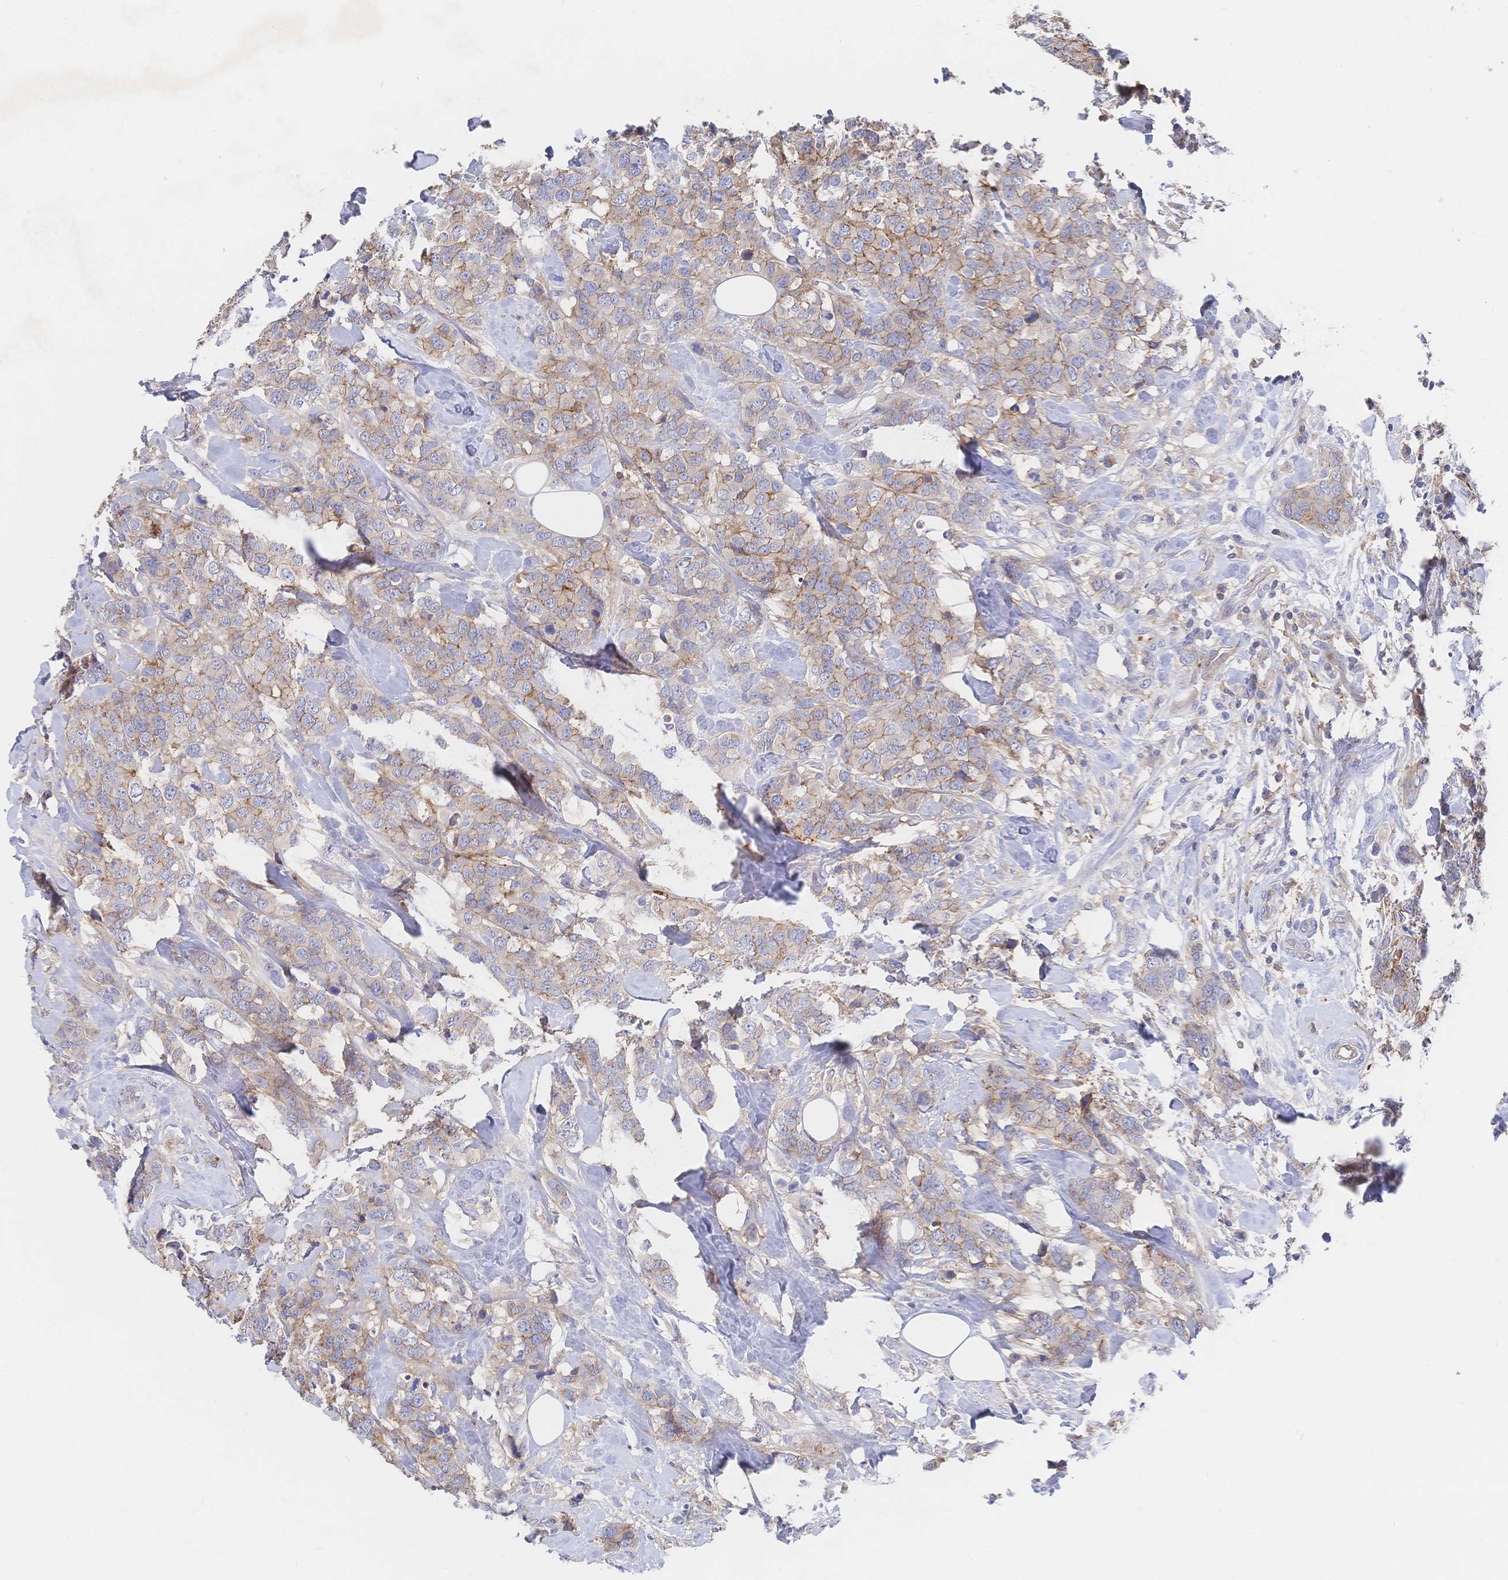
{"staining": {"intensity": "weak", "quantity": "25%-75%", "location": "cytoplasmic/membranous"}, "tissue": "breast cancer", "cell_type": "Tumor cells", "image_type": "cancer", "snomed": [{"axis": "morphology", "description": "Lobular carcinoma"}, {"axis": "topography", "description": "Breast"}], "caption": "Breast cancer (lobular carcinoma) stained with a protein marker displays weak staining in tumor cells.", "gene": "F11R", "patient": {"sex": "female", "age": 59}}